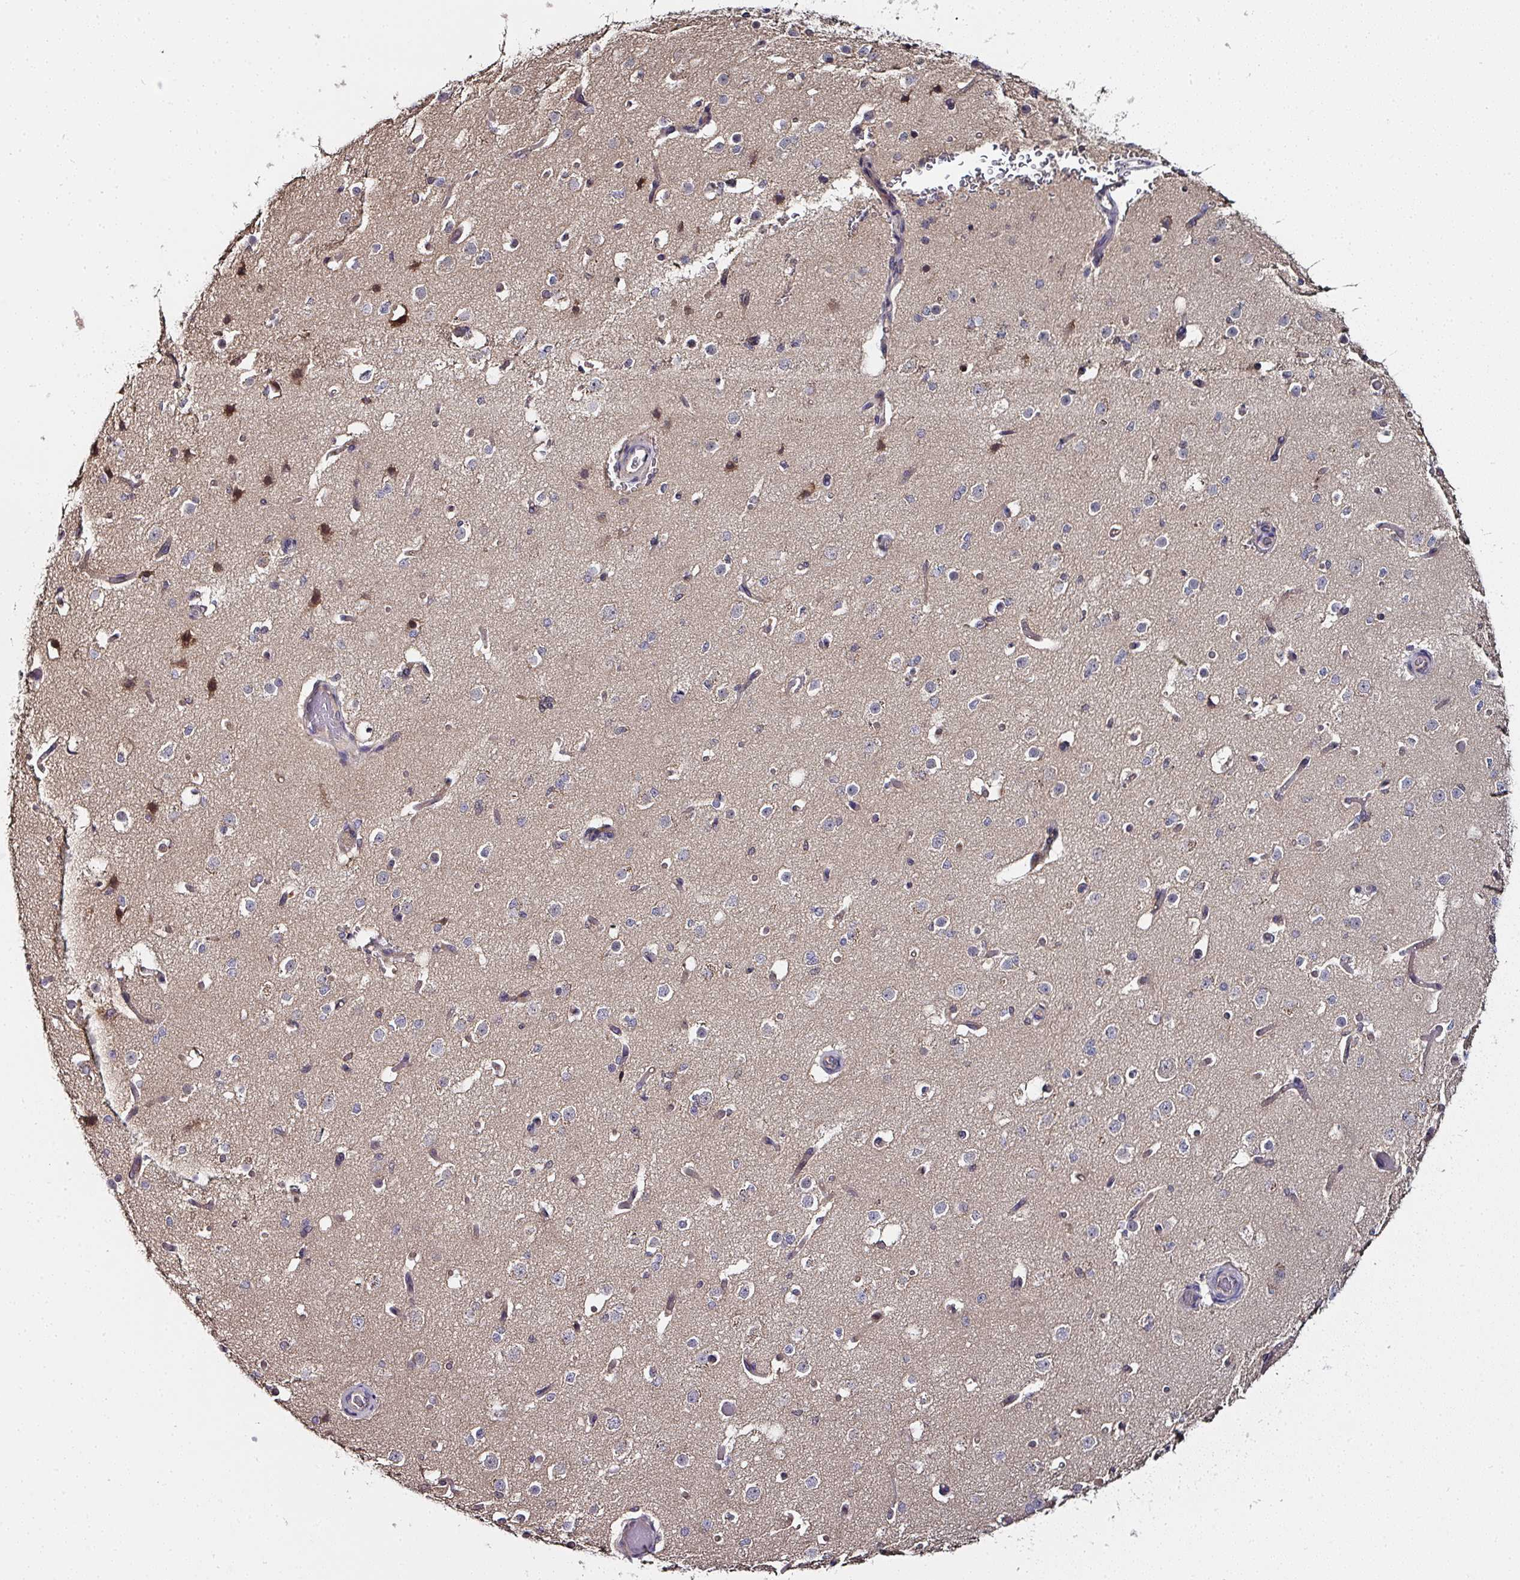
{"staining": {"intensity": "weak", "quantity": "25%-75%", "location": "cytoplasmic/membranous"}, "tissue": "cerebral cortex", "cell_type": "Endothelial cells", "image_type": "normal", "snomed": [{"axis": "morphology", "description": "Normal tissue, NOS"}, {"axis": "morphology", "description": "Inflammation, NOS"}, {"axis": "topography", "description": "Cerebral cortex"}], "caption": "A low amount of weak cytoplasmic/membranous expression is present in approximately 25%-75% of endothelial cells in normal cerebral cortex.", "gene": "CTDSP2", "patient": {"sex": "male", "age": 6}}